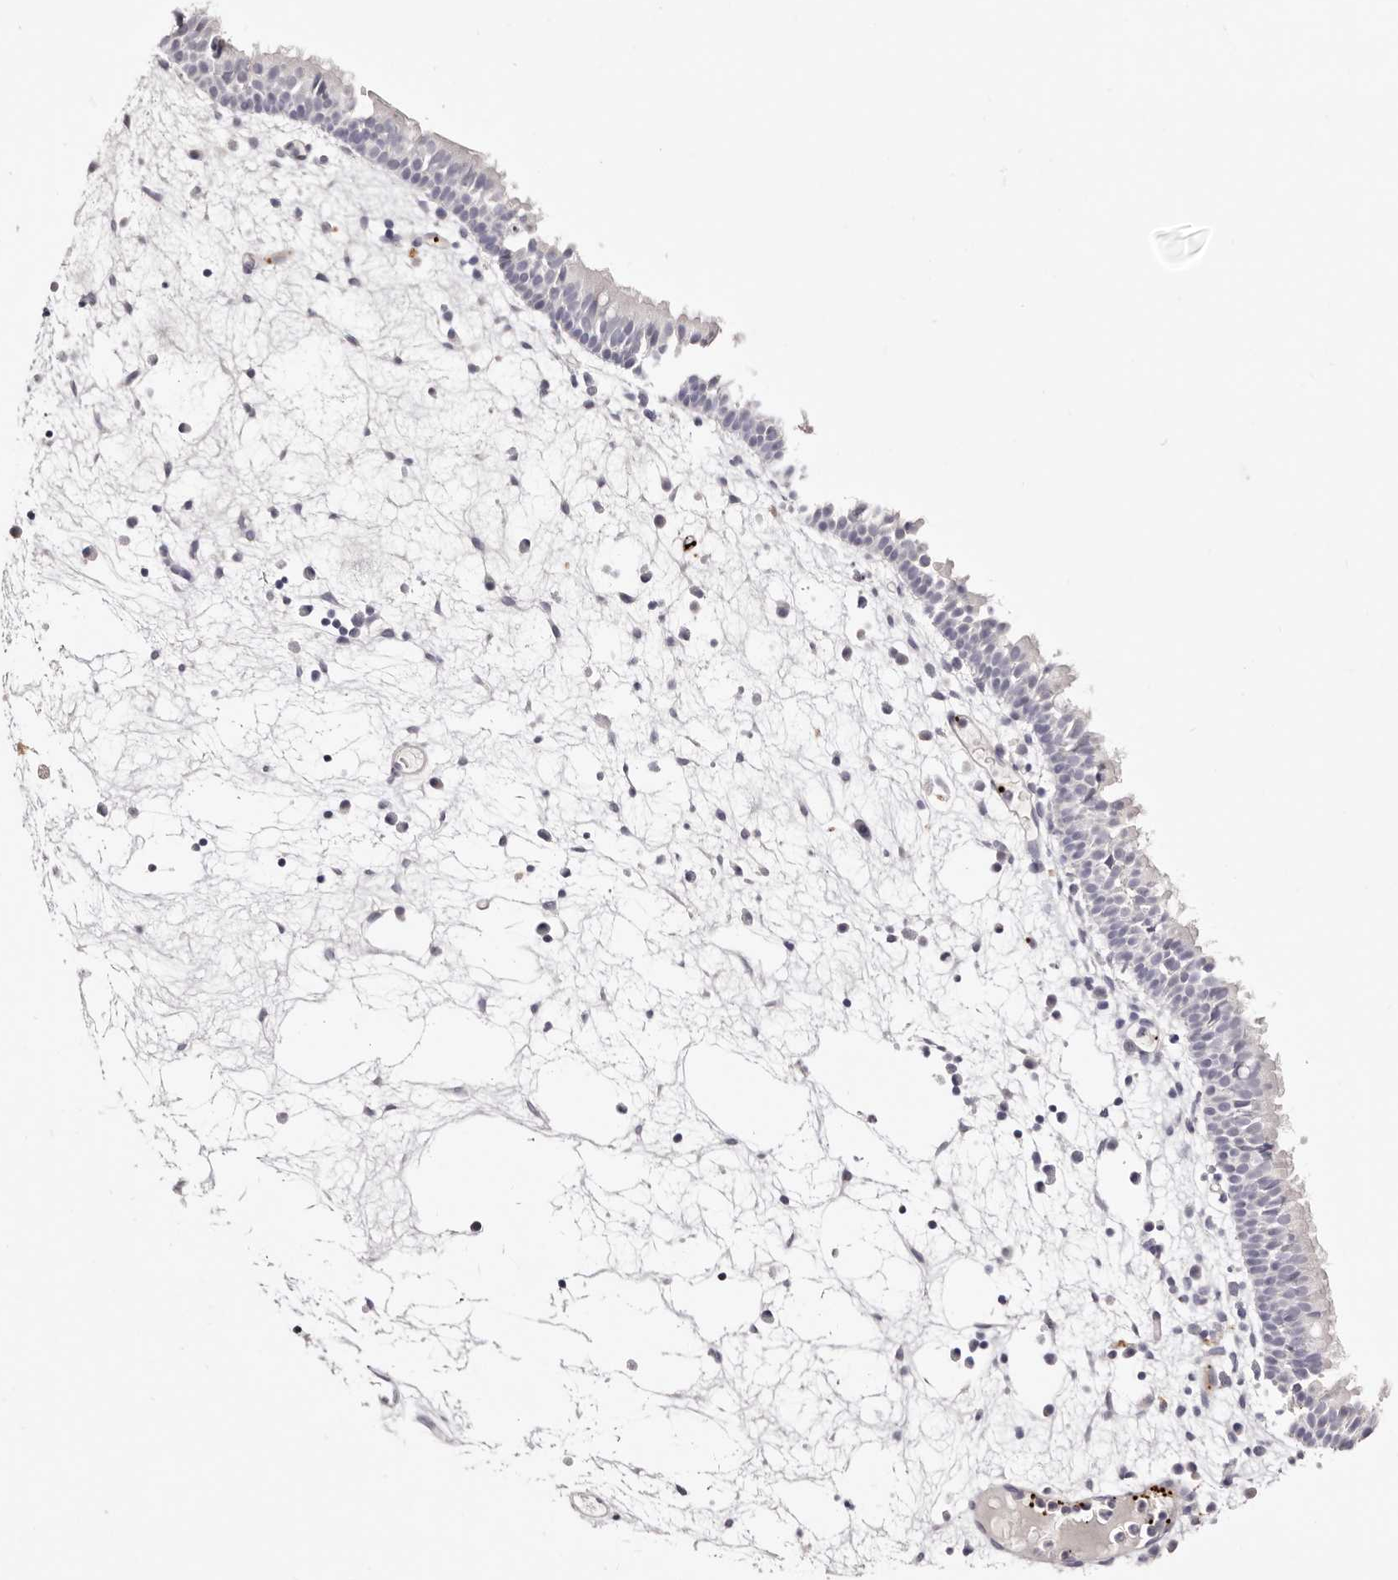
{"staining": {"intensity": "negative", "quantity": "none", "location": "none"}, "tissue": "nasopharynx", "cell_type": "Respiratory epithelial cells", "image_type": "normal", "snomed": [{"axis": "morphology", "description": "Normal tissue, NOS"}, {"axis": "morphology", "description": "Inflammation, NOS"}, {"axis": "morphology", "description": "Malignant melanoma, Metastatic site"}, {"axis": "topography", "description": "Nasopharynx"}], "caption": "Immunohistochemistry (IHC) histopathology image of benign nasopharynx: nasopharynx stained with DAB (3,3'-diaminobenzidine) shows no significant protein staining in respiratory epithelial cells. (DAB (3,3'-diaminobenzidine) IHC visualized using brightfield microscopy, high magnification).", "gene": "PF4", "patient": {"sex": "male", "age": 70}}